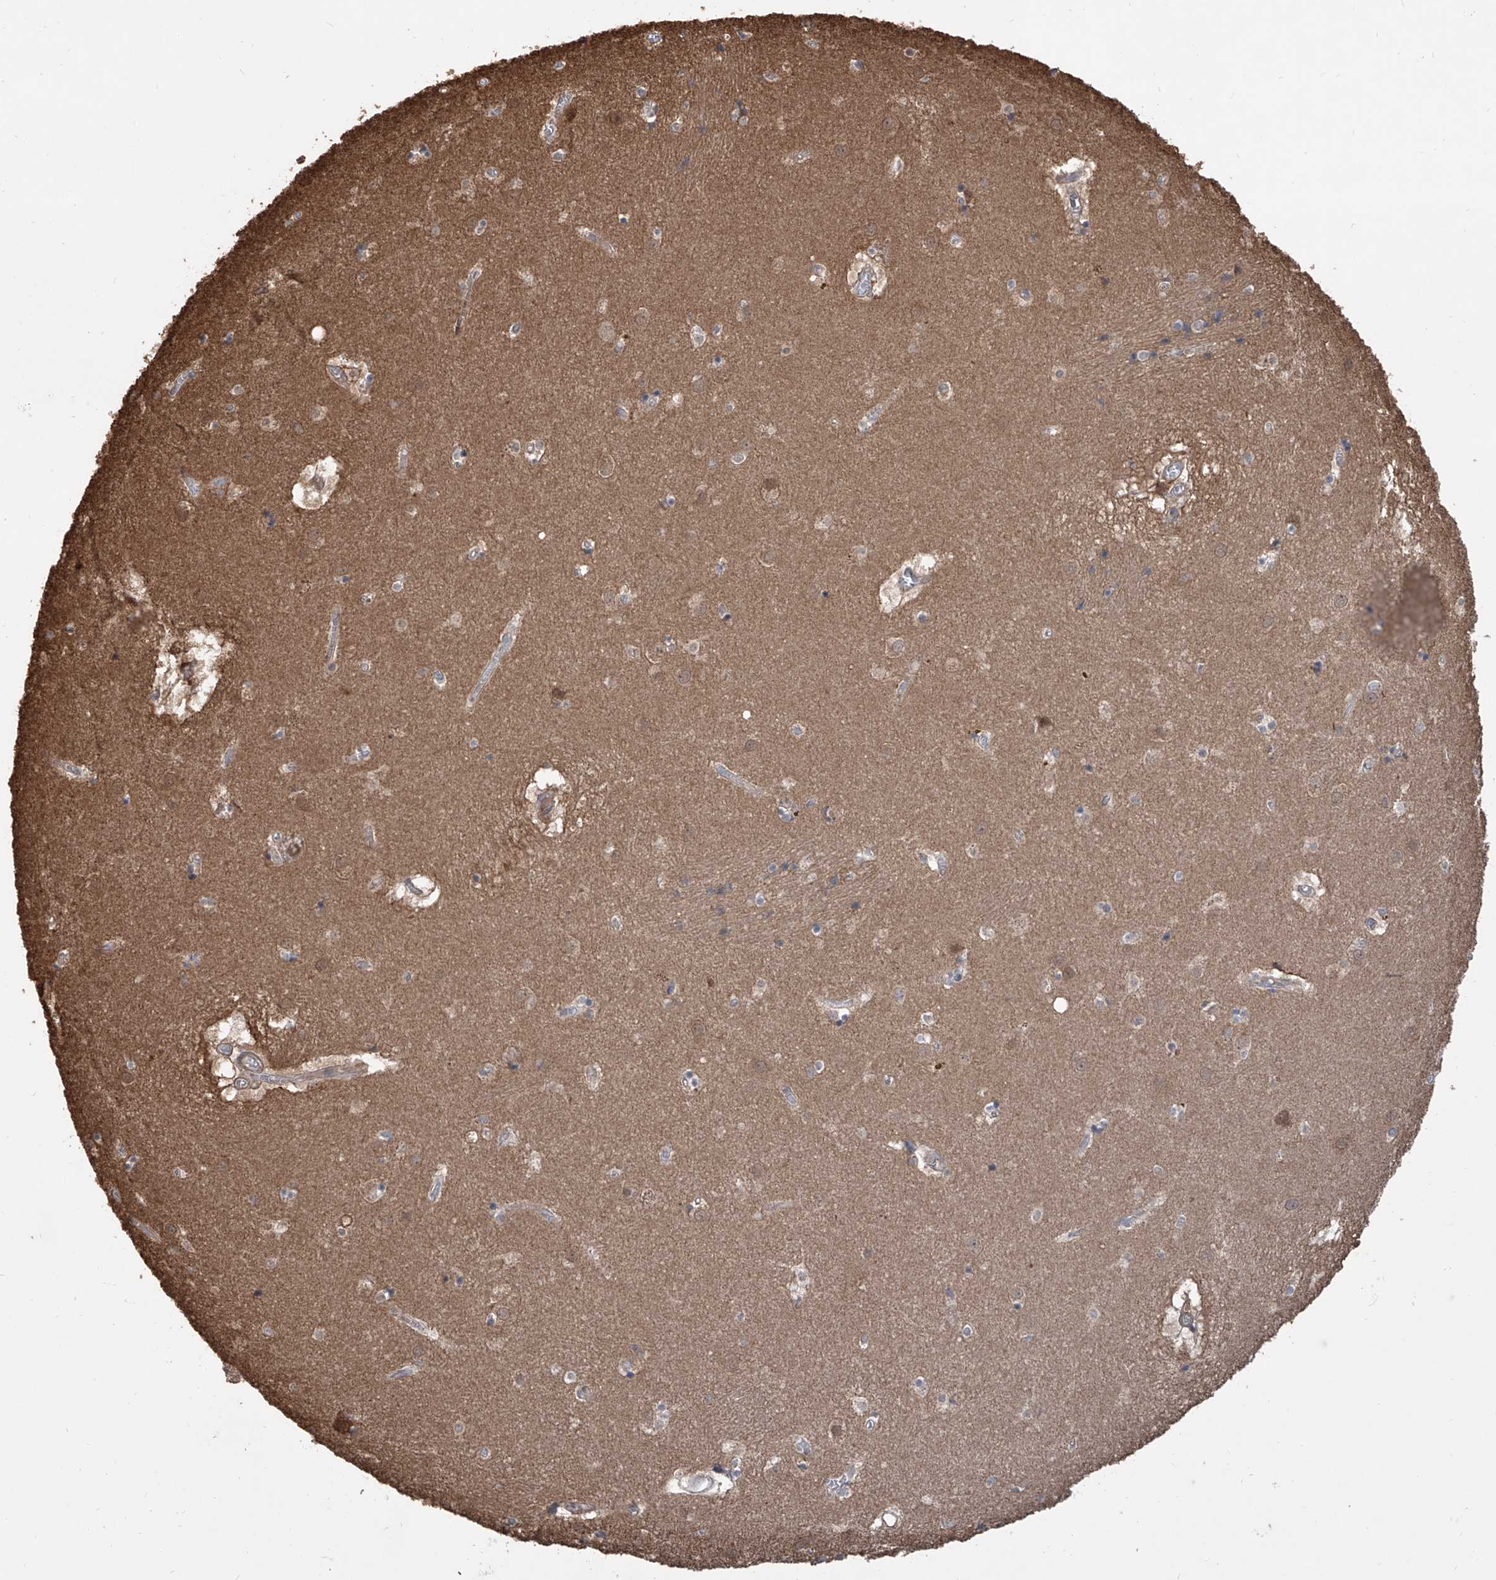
{"staining": {"intensity": "weak", "quantity": "<25%", "location": "cytoplasmic/membranous"}, "tissue": "caudate", "cell_type": "Glial cells", "image_type": "normal", "snomed": [{"axis": "morphology", "description": "Normal tissue, NOS"}, {"axis": "topography", "description": "Lateral ventricle wall"}], "caption": "Immunohistochemistry (IHC) photomicrograph of unremarkable human caudate stained for a protein (brown), which displays no positivity in glial cells.", "gene": "HOXC8", "patient": {"sex": "male", "age": 70}}